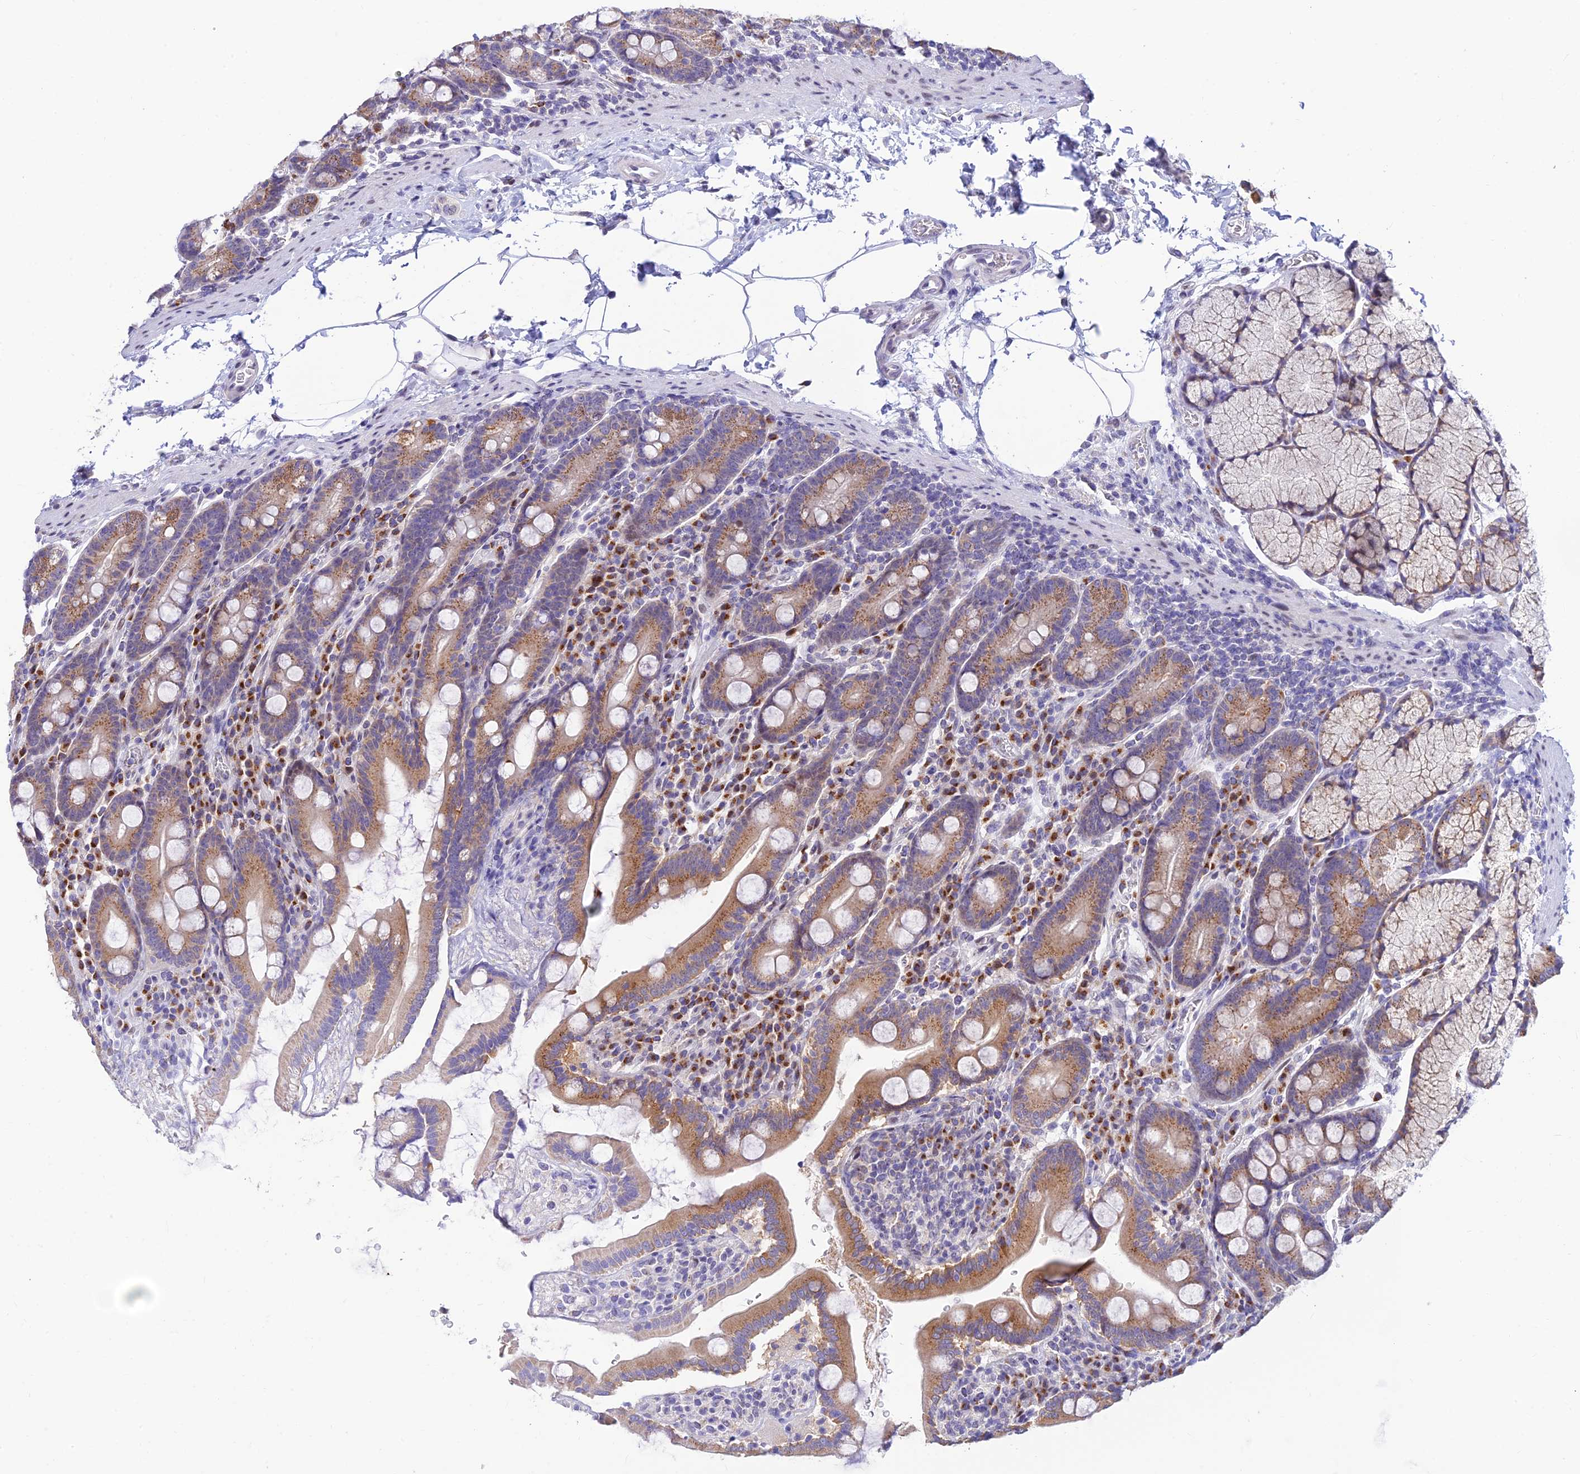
{"staining": {"intensity": "moderate", "quantity": ">75%", "location": "cytoplasmic/membranous"}, "tissue": "duodenum", "cell_type": "Glandular cells", "image_type": "normal", "snomed": [{"axis": "morphology", "description": "Normal tissue, NOS"}, {"axis": "topography", "description": "Duodenum"}], "caption": "Protein analysis of unremarkable duodenum demonstrates moderate cytoplasmic/membranous expression in about >75% of glandular cells. (brown staining indicates protein expression, while blue staining denotes nuclei).", "gene": "INKA1", "patient": {"sex": "male", "age": 35}}